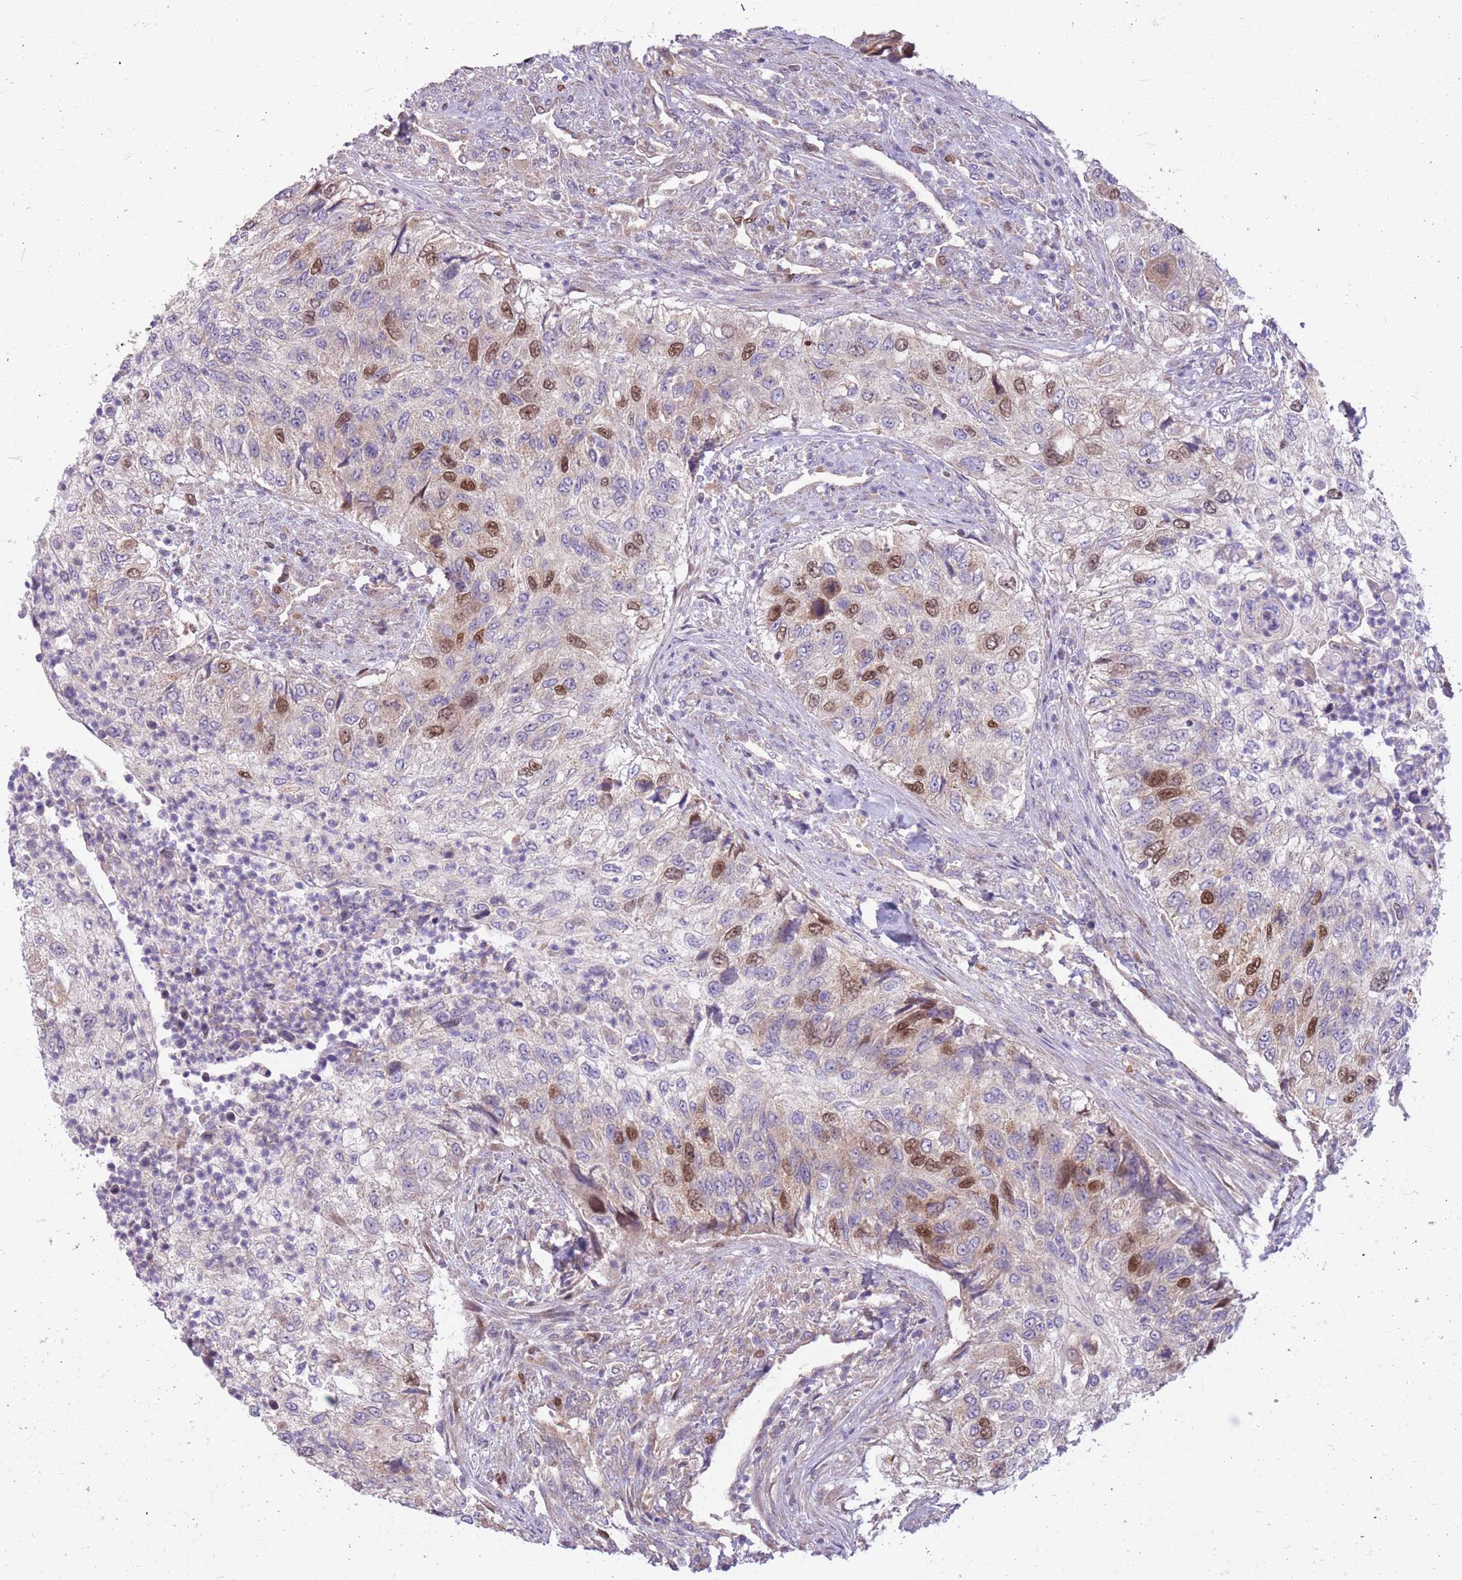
{"staining": {"intensity": "strong", "quantity": "<25%", "location": "nuclear"}, "tissue": "urothelial cancer", "cell_type": "Tumor cells", "image_type": "cancer", "snomed": [{"axis": "morphology", "description": "Urothelial carcinoma, High grade"}, {"axis": "topography", "description": "Urinary bladder"}], "caption": "Tumor cells exhibit strong nuclear staining in about <25% of cells in urothelial cancer.", "gene": "GMNN", "patient": {"sex": "female", "age": 60}}